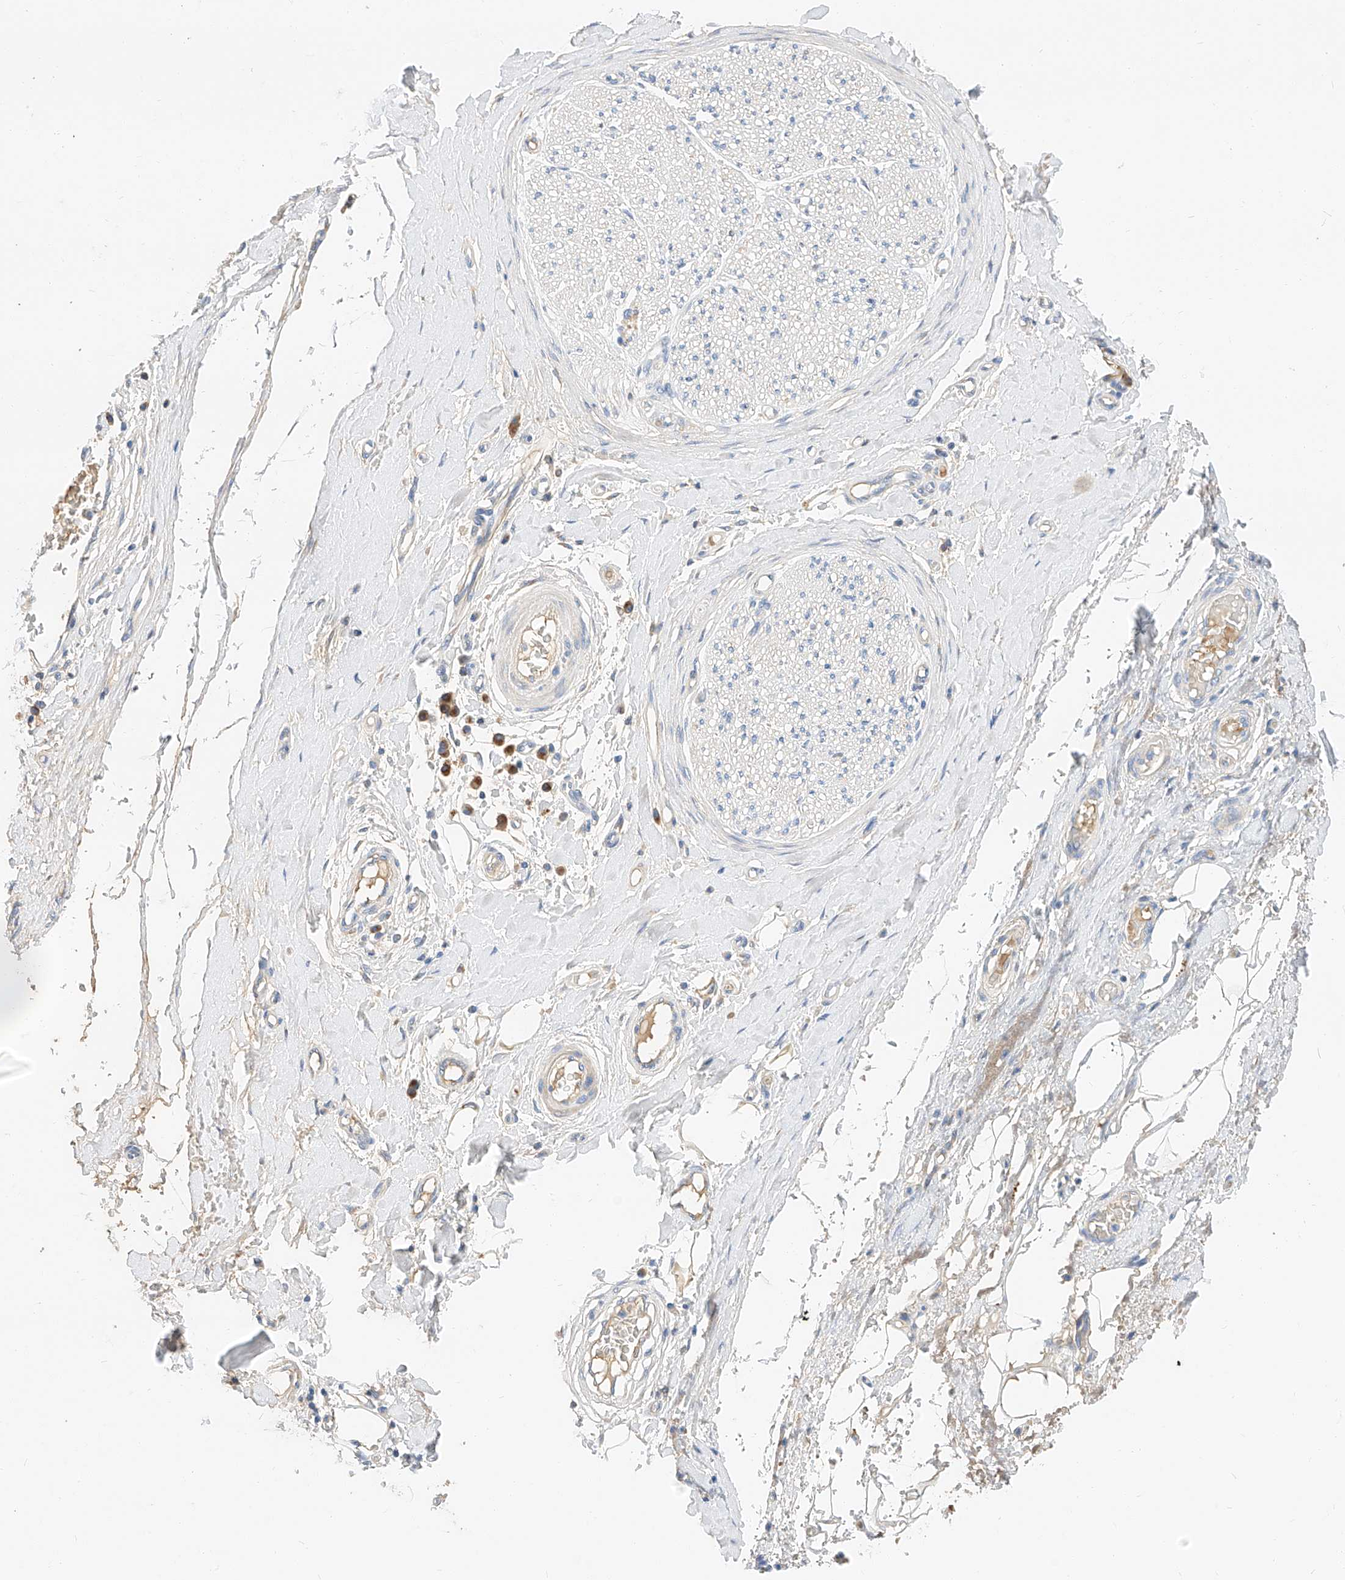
{"staining": {"intensity": "negative", "quantity": "none", "location": "none"}, "tissue": "adipose tissue", "cell_type": "Adipocytes", "image_type": "normal", "snomed": [{"axis": "morphology", "description": "Normal tissue, NOS"}, {"axis": "morphology", "description": "Adenocarcinoma, NOS"}, {"axis": "topography", "description": "Esophagus"}, {"axis": "topography", "description": "Stomach, upper"}, {"axis": "topography", "description": "Peripheral nerve tissue"}], "caption": "There is no significant expression in adipocytes of adipose tissue. The staining was performed using DAB (3,3'-diaminobenzidine) to visualize the protein expression in brown, while the nuclei were stained in blue with hematoxylin (Magnification: 20x).", "gene": "MAP7", "patient": {"sex": "male", "age": 62}}